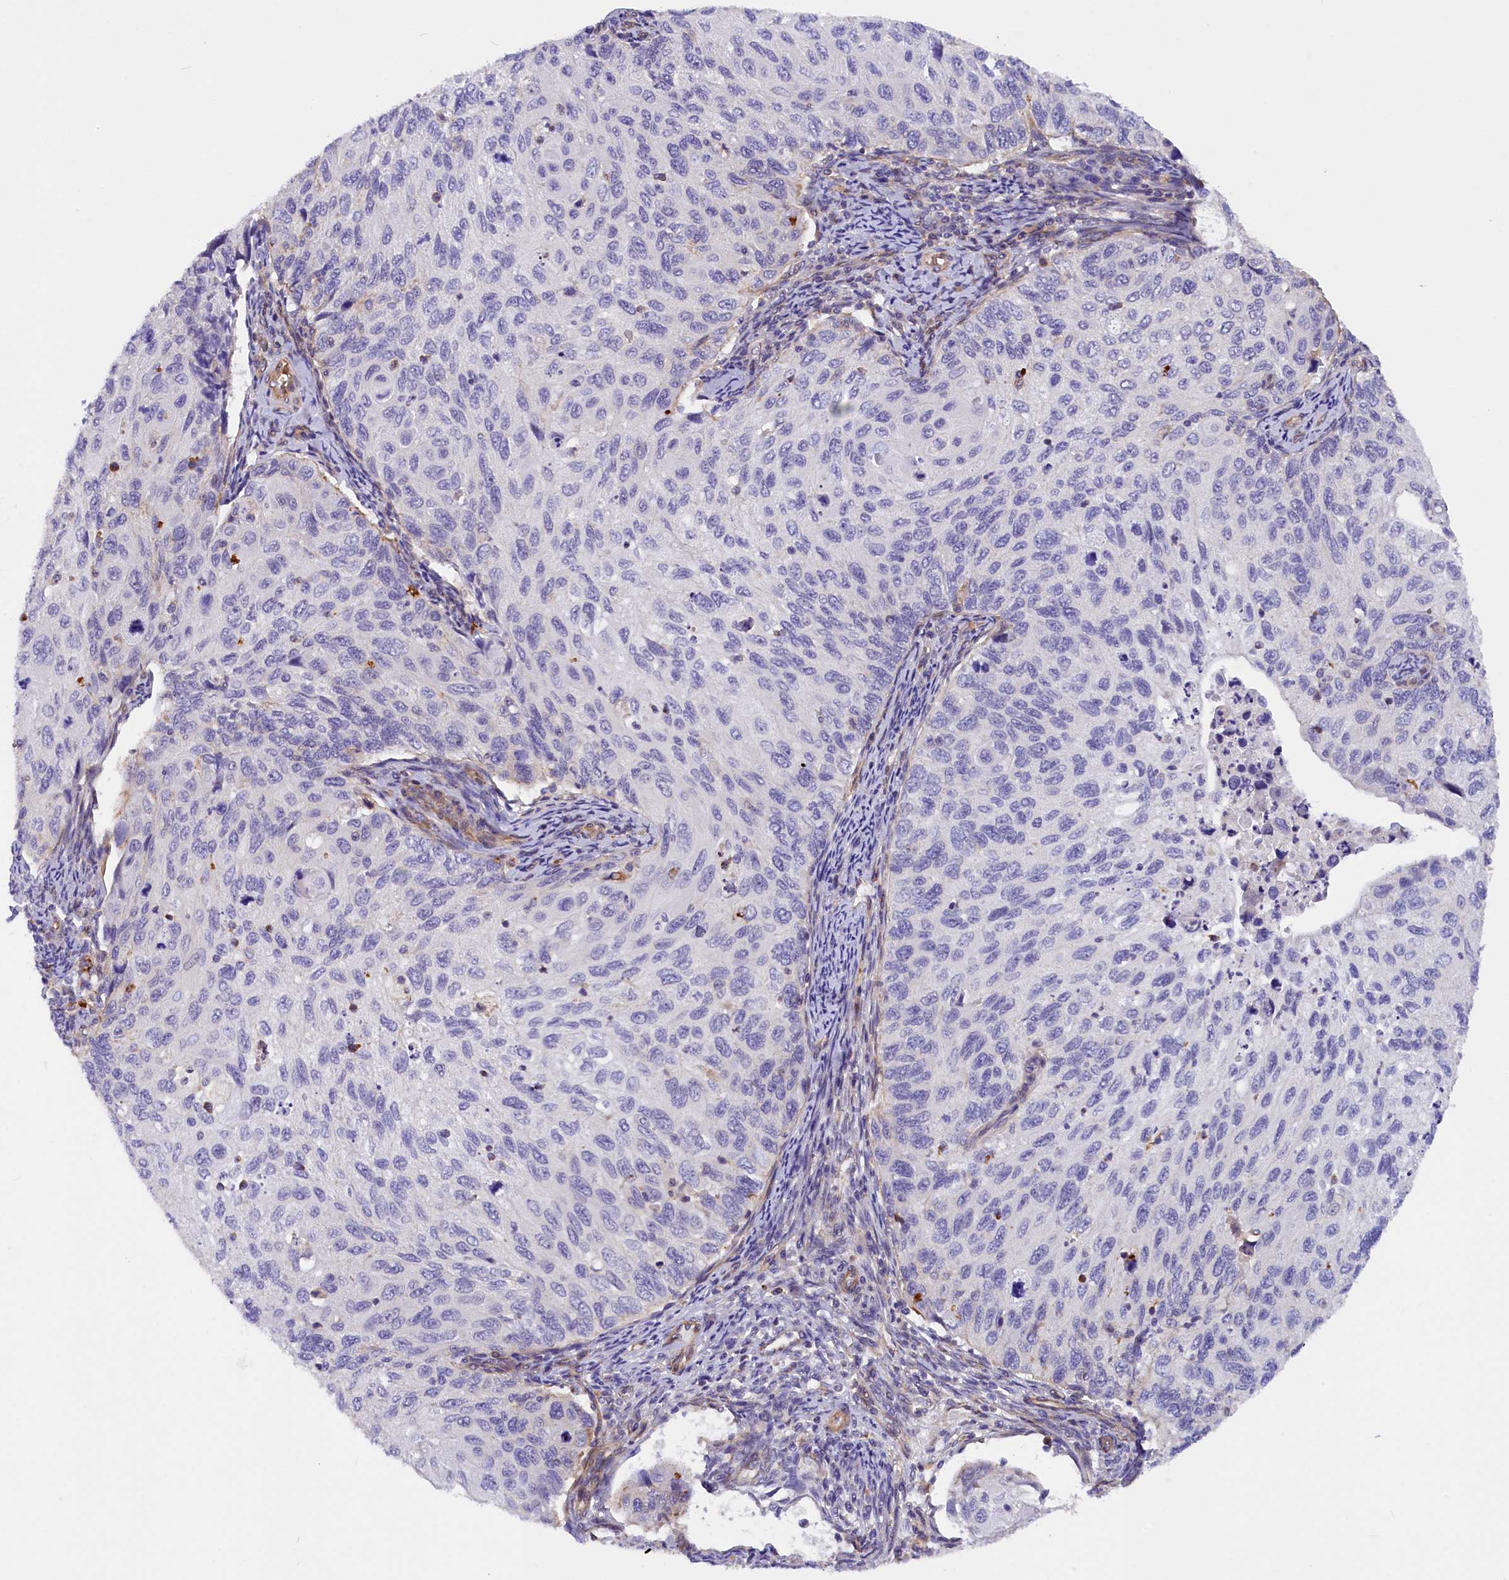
{"staining": {"intensity": "negative", "quantity": "none", "location": "none"}, "tissue": "cervical cancer", "cell_type": "Tumor cells", "image_type": "cancer", "snomed": [{"axis": "morphology", "description": "Squamous cell carcinoma, NOS"}, {"axis": "topography", "description": "Cervix"}], "caption": "The image exhibits no staining of tumor cells in cervical cancer (squamous cell carcinoma).", "gene": "MED20", "patient": {"sex": "female", "age": 70}}